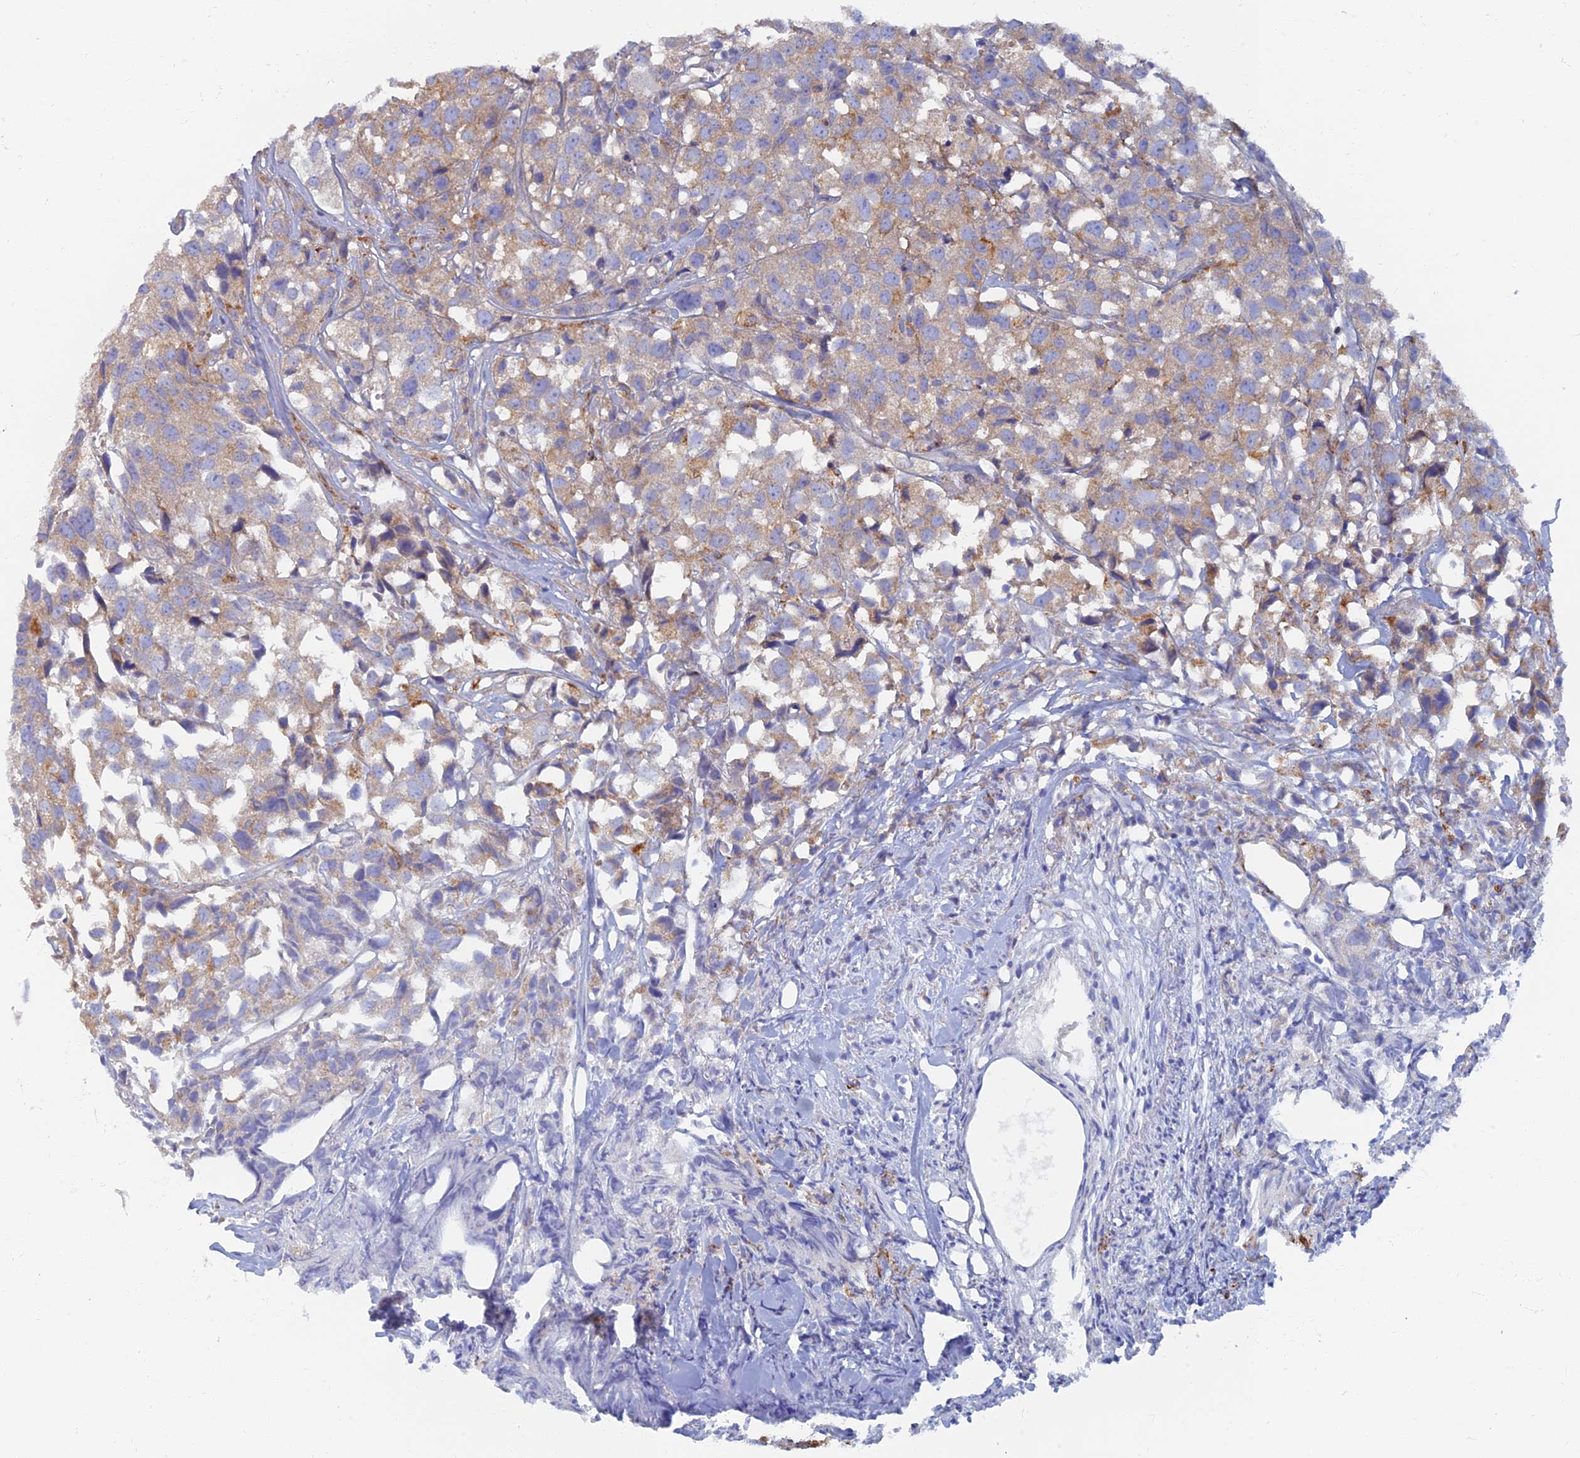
{"staining": {"intensity": "weak", "quantity": "25%-75%", "location": "cytoplasmic/membranous"}, "tissue": "urothelial cancer", "cell_type": "Tumor cells", "image_type": "cancer", "snomed": [{"axis": "morphology", "description": "Urothelial carcinoma, High grade"}, {"axis": "topography", "description": "Urinary bladder"}], "caption": "Protein analysis of urothelial cancer tissue reveals weak cytoplasmic/membranous staining in approximately 25%-75% of tumor cells.", "gene": "TMEM44", "patient": {"sex": "female", "age": 75}}